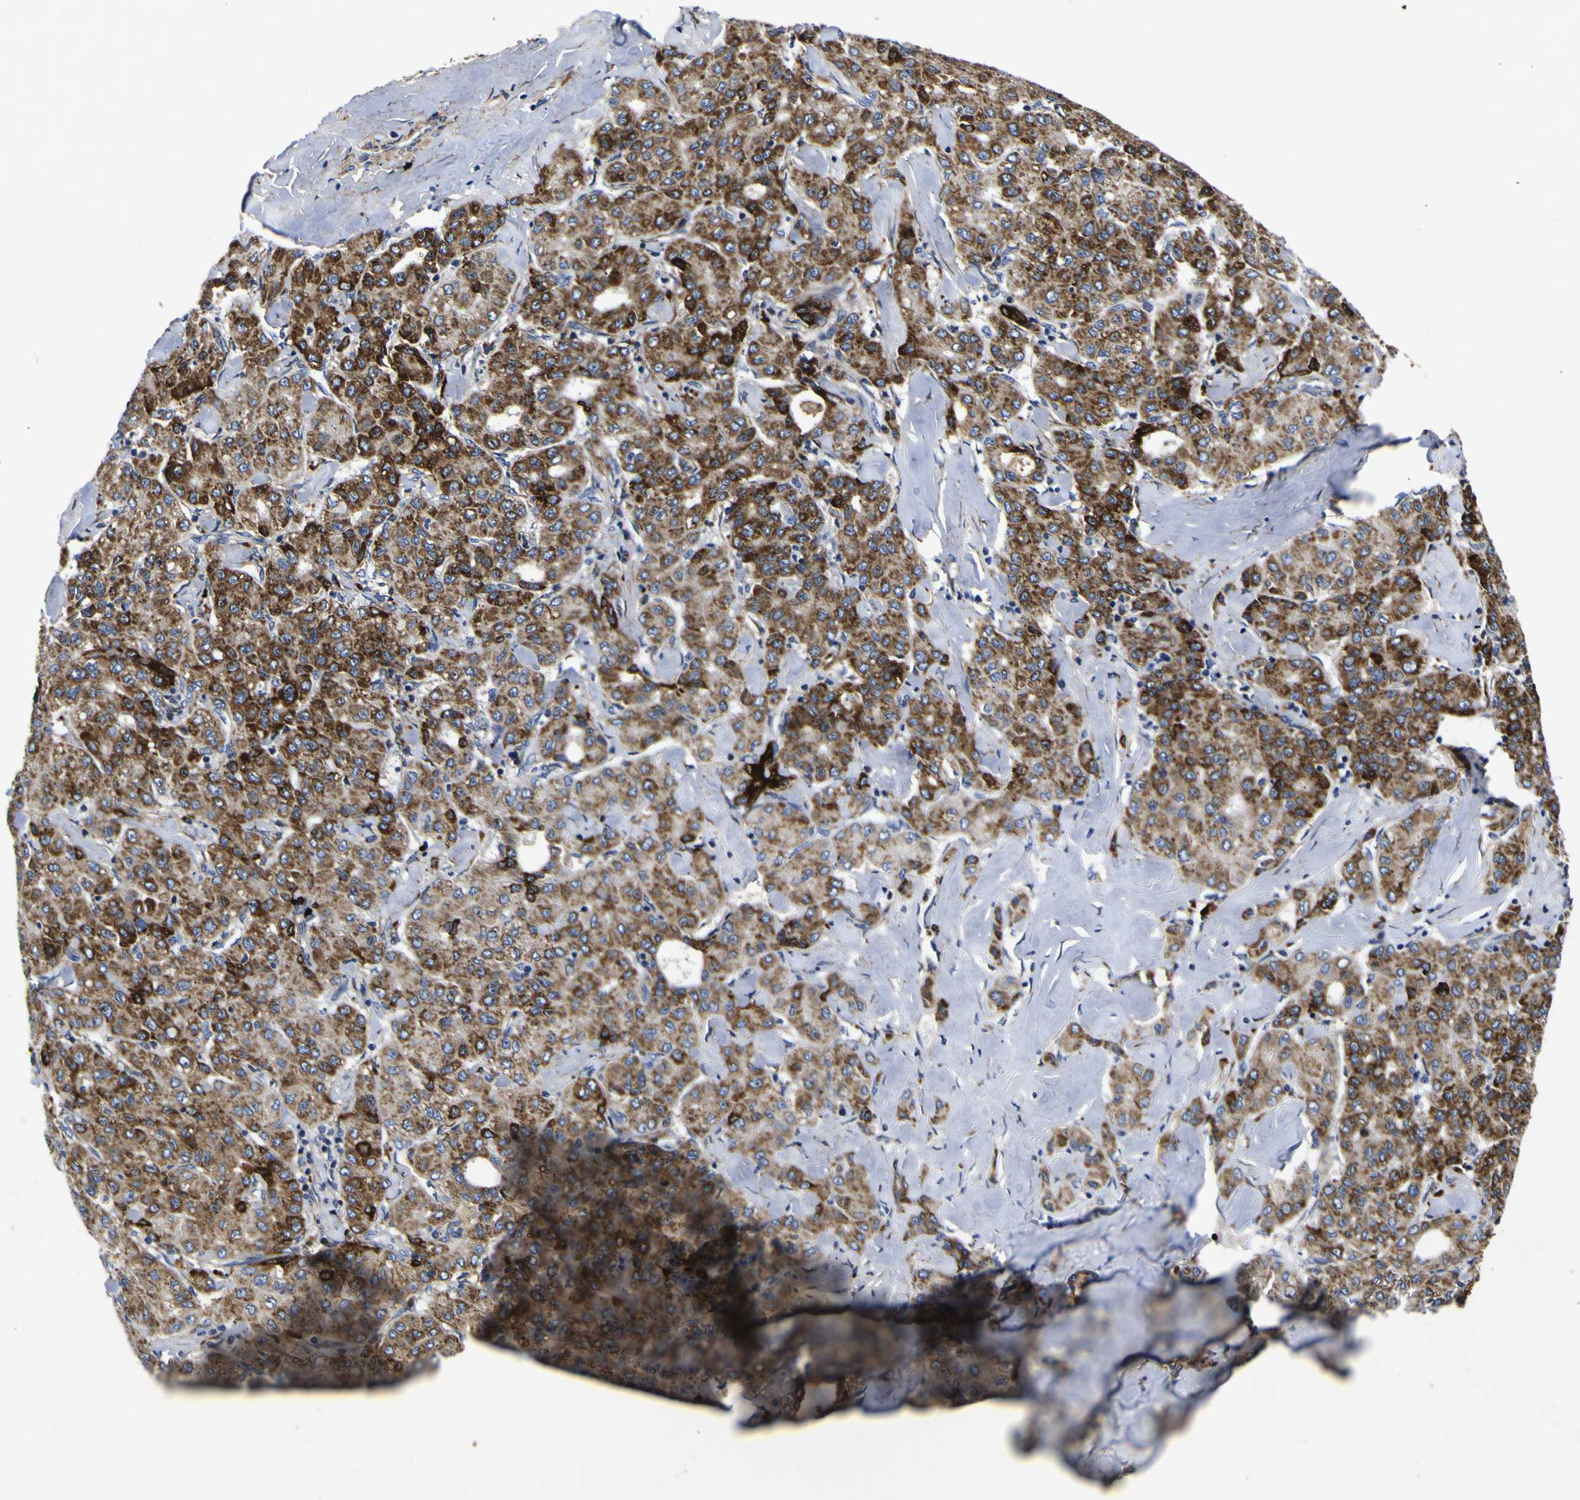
{"staining": {"intensity": "strong", "quantity": ">75%", "location": "cytoplasmic/membranous"}, "tissue": "liver cancer", "cell_type": "Tumor cells", "image_type": "cancer", "snomed": [{"axis": "morphology", "description": "Carcinoma, Hepatocellular, NOS"}, {"axis": "topography", "description": "Liver"}], "caption": "Approximately >75% of tumor cells in human hepatocellular carcinoma (liver) demonstrate strong cytoplasmic/membranous protein expression as visualized by brown immunohistochemical staining.", "gene": "SCD", "patient": {"sex": "male", "age": 65}}